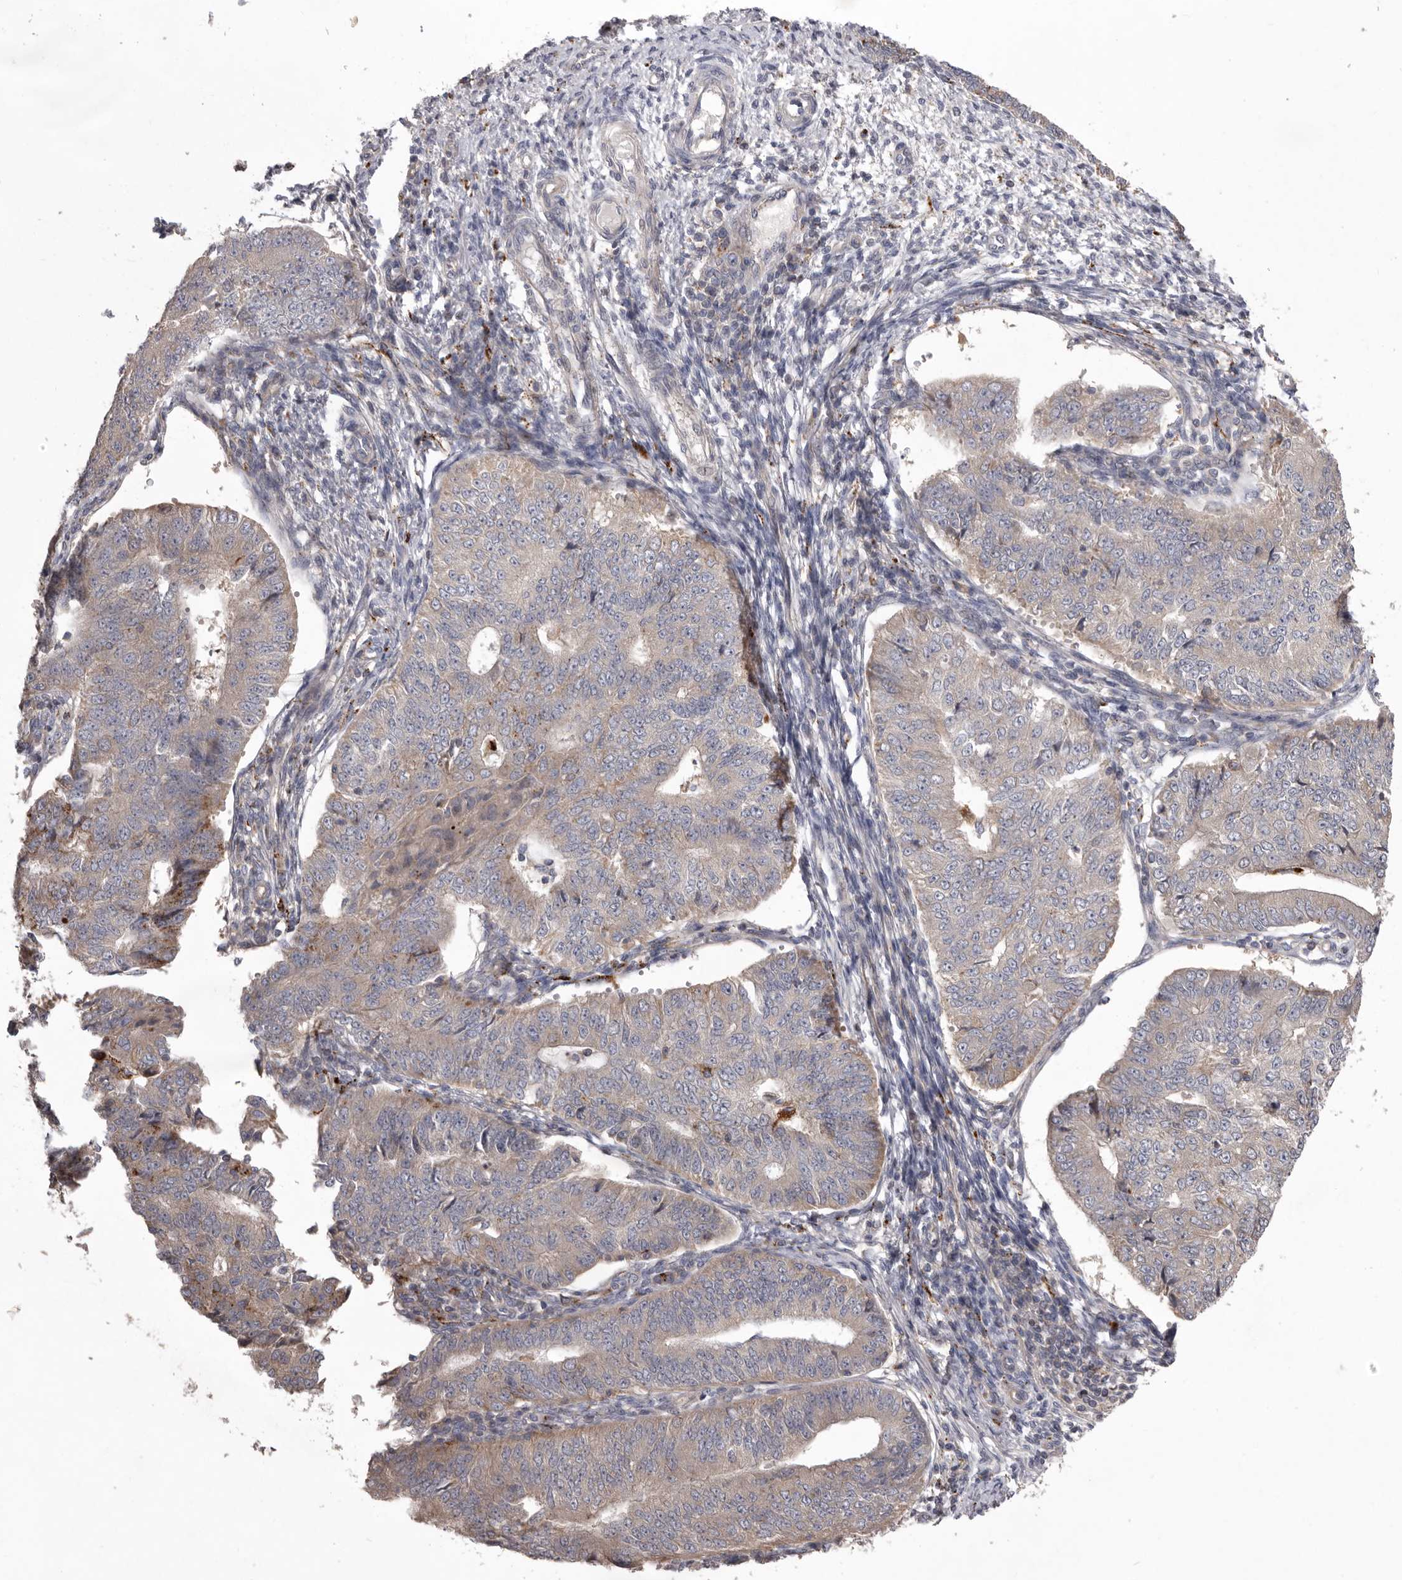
{"staining": {"intensity": "weak", "quantity": "25%-75%", "location": "cytoplasmic/membranous"}, "tissue": "endometrial cancer", "cell_type": "Tumor cells", "image_type": "cancer", "snomed": [{"axis": "morphology", "description": "Adenocarcinoma, NOS"}, {"axis": "topography", "description": "Endometrium"}], "caption": "Endometrial cancer stained with DAB (3,3'-diaminobenzidine) immunohistochemistry reveals low levels of weak cytoplasmic/membranous staining in about 25%-75% of tumor cells. Using DAB (3,3'-diaminobenzidine) (brown) and hematoxylin (blue) stains, captured at high magnification using brightfield microscopy.", "gene": "WDR47", "patient": {"sex": "female", "age": 32}}